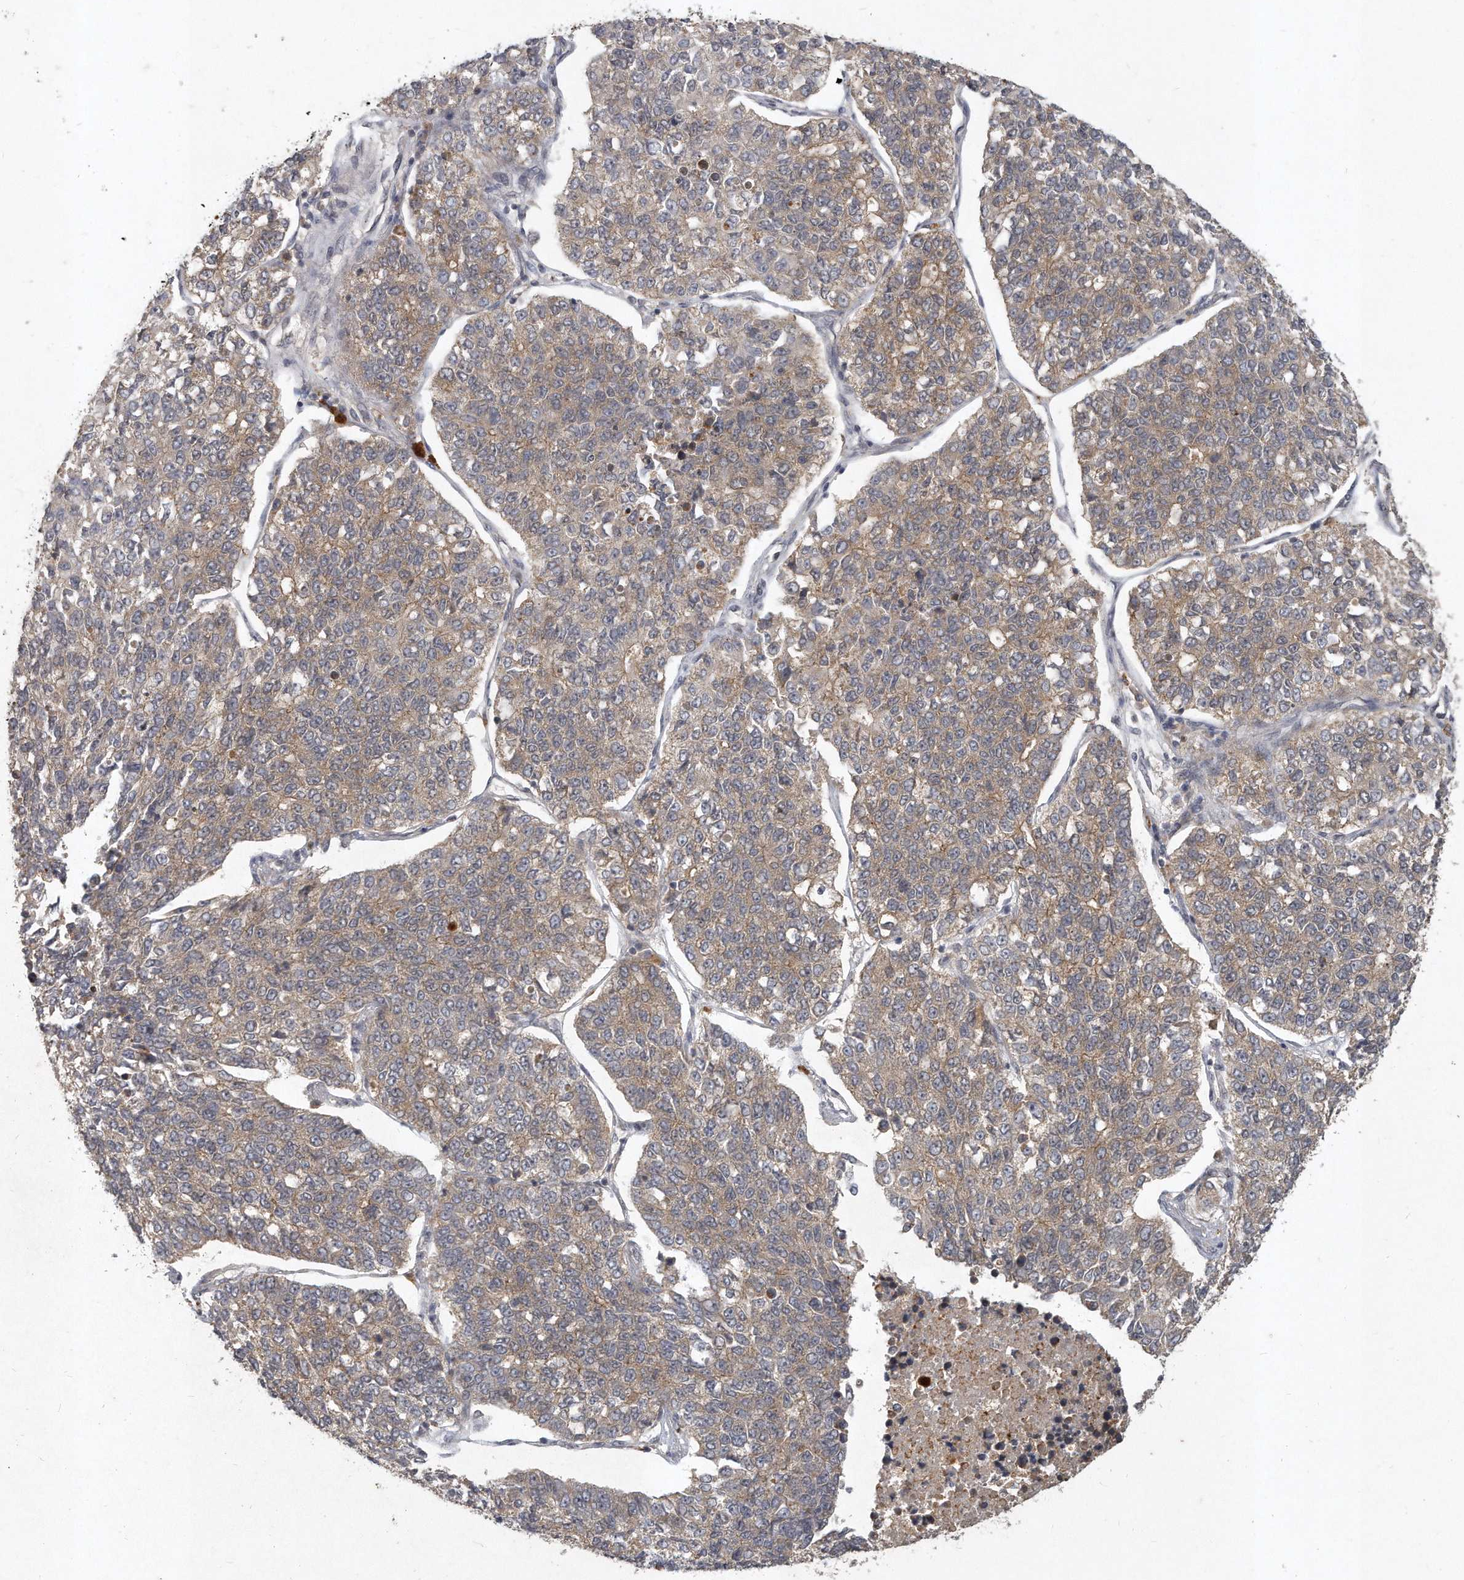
{"staining": {"intensity": "weak", "quantity": ">75%", "location": "cytoplasmic/membranous"}, "tissue": "lung cancer", "cell_type": "Tumor cells", "image_type": "cancer", "snomed": [{"axis": "morphology", "description": "Adenocarcinoma, NOS"}, {"axis": "topography", "description": "Lung"}], "caption": "Protein staining by IHC displays weak cytoplasmic/membranous staining in approximately >75% of tumor cells in adenocarcinoma (lung).", "gene": "LGALS8", "patient": {"sex": "male", "age": 49}}